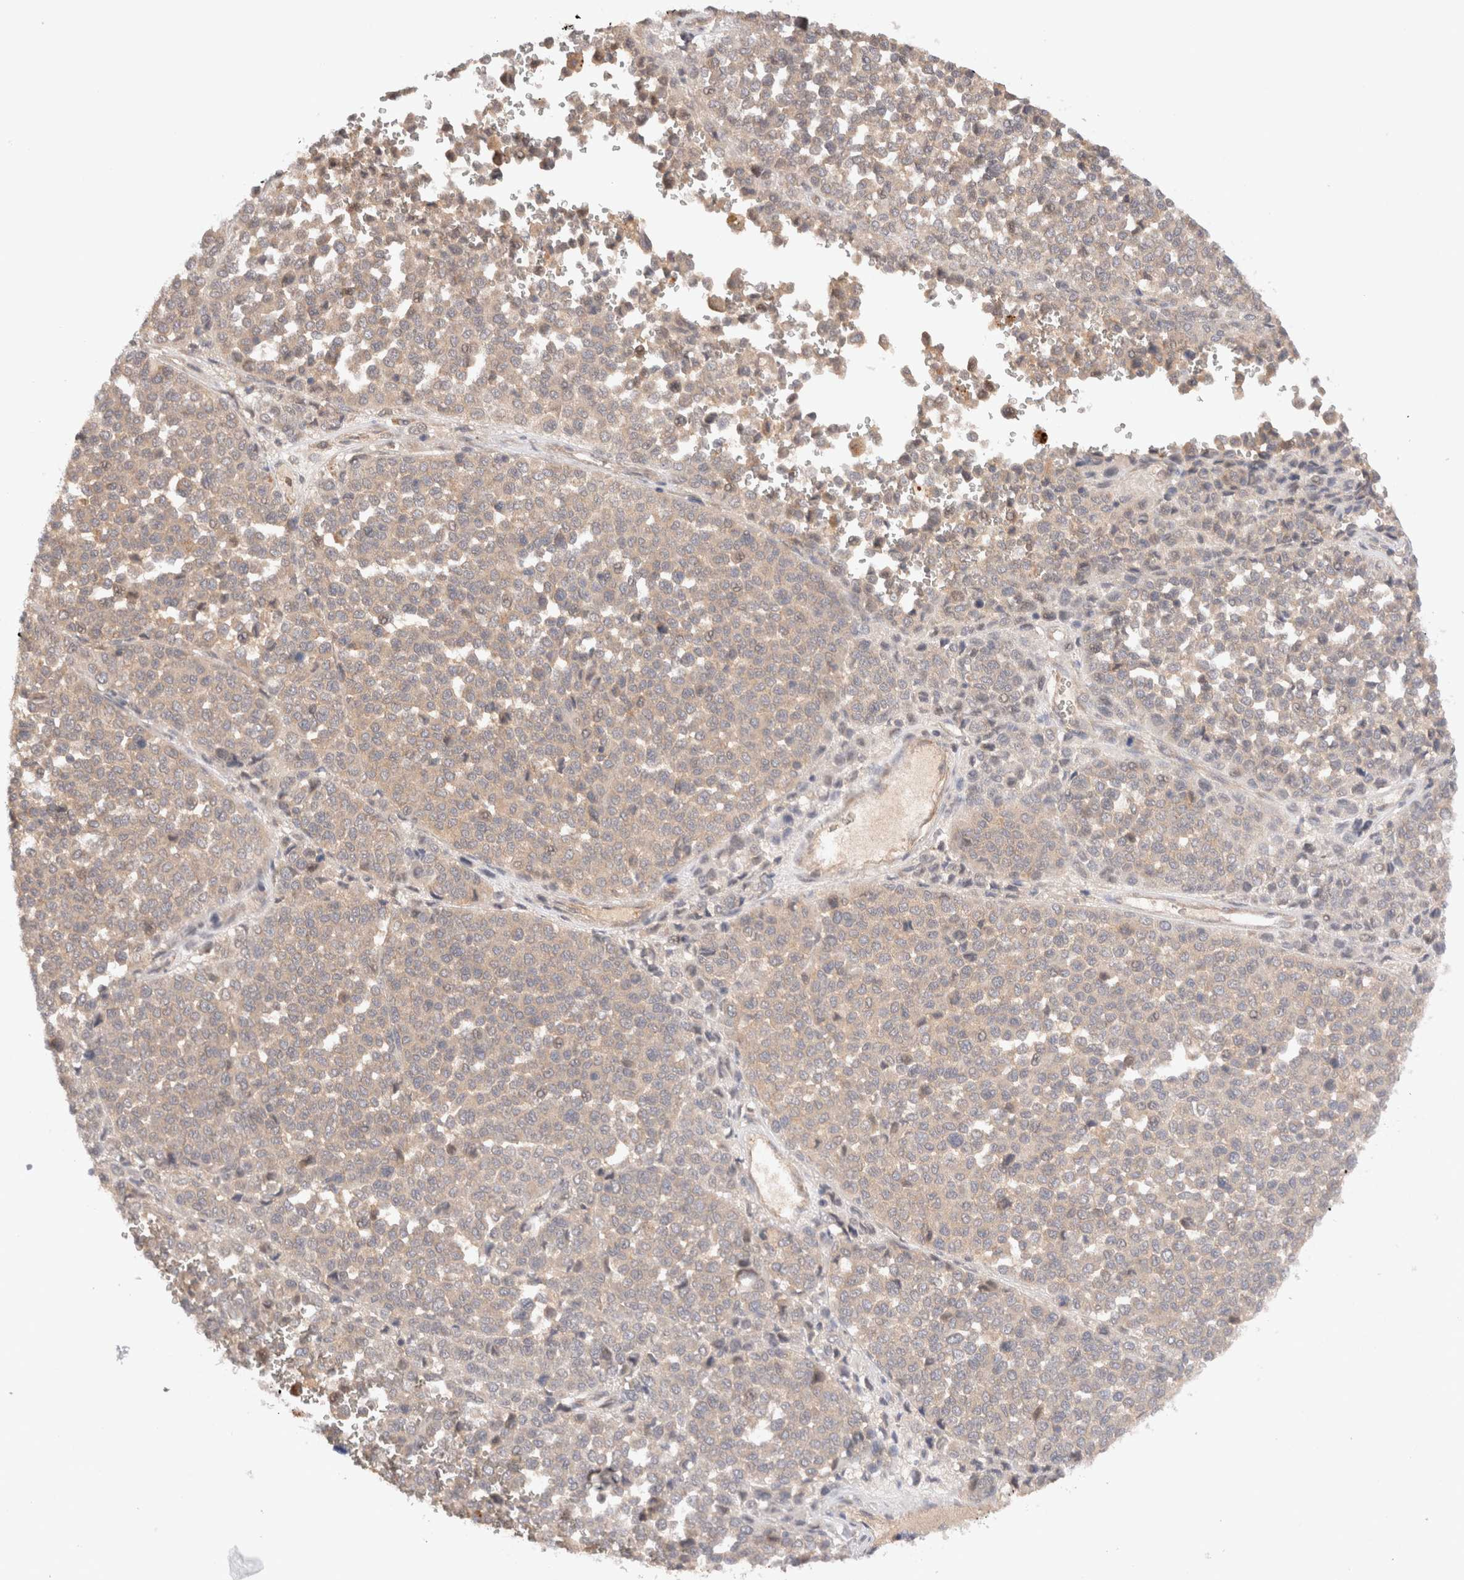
{"staining": {"intensity": "weak", "quantity": "25%-75%", "location": "cytoplasmic/membranous"}, "tissue": "melanoma", "cell_type": "Tumor cells", "image_type": "cancer", "snomed": [{"axis": "morphology", "description": "Malignant melanoma, Metastatic site"}, {"axis": "topography", "description": "Pancreas"}], "caption": "DAB immunohistochemical staining of human malignant melanoma (metastatic site) exhibits weak cytoplasmic/membranous protein expression in about 25%-75% of tumor cells.", "gene": "KLHL20", "patient": {"sex": "female", "age": 30}}